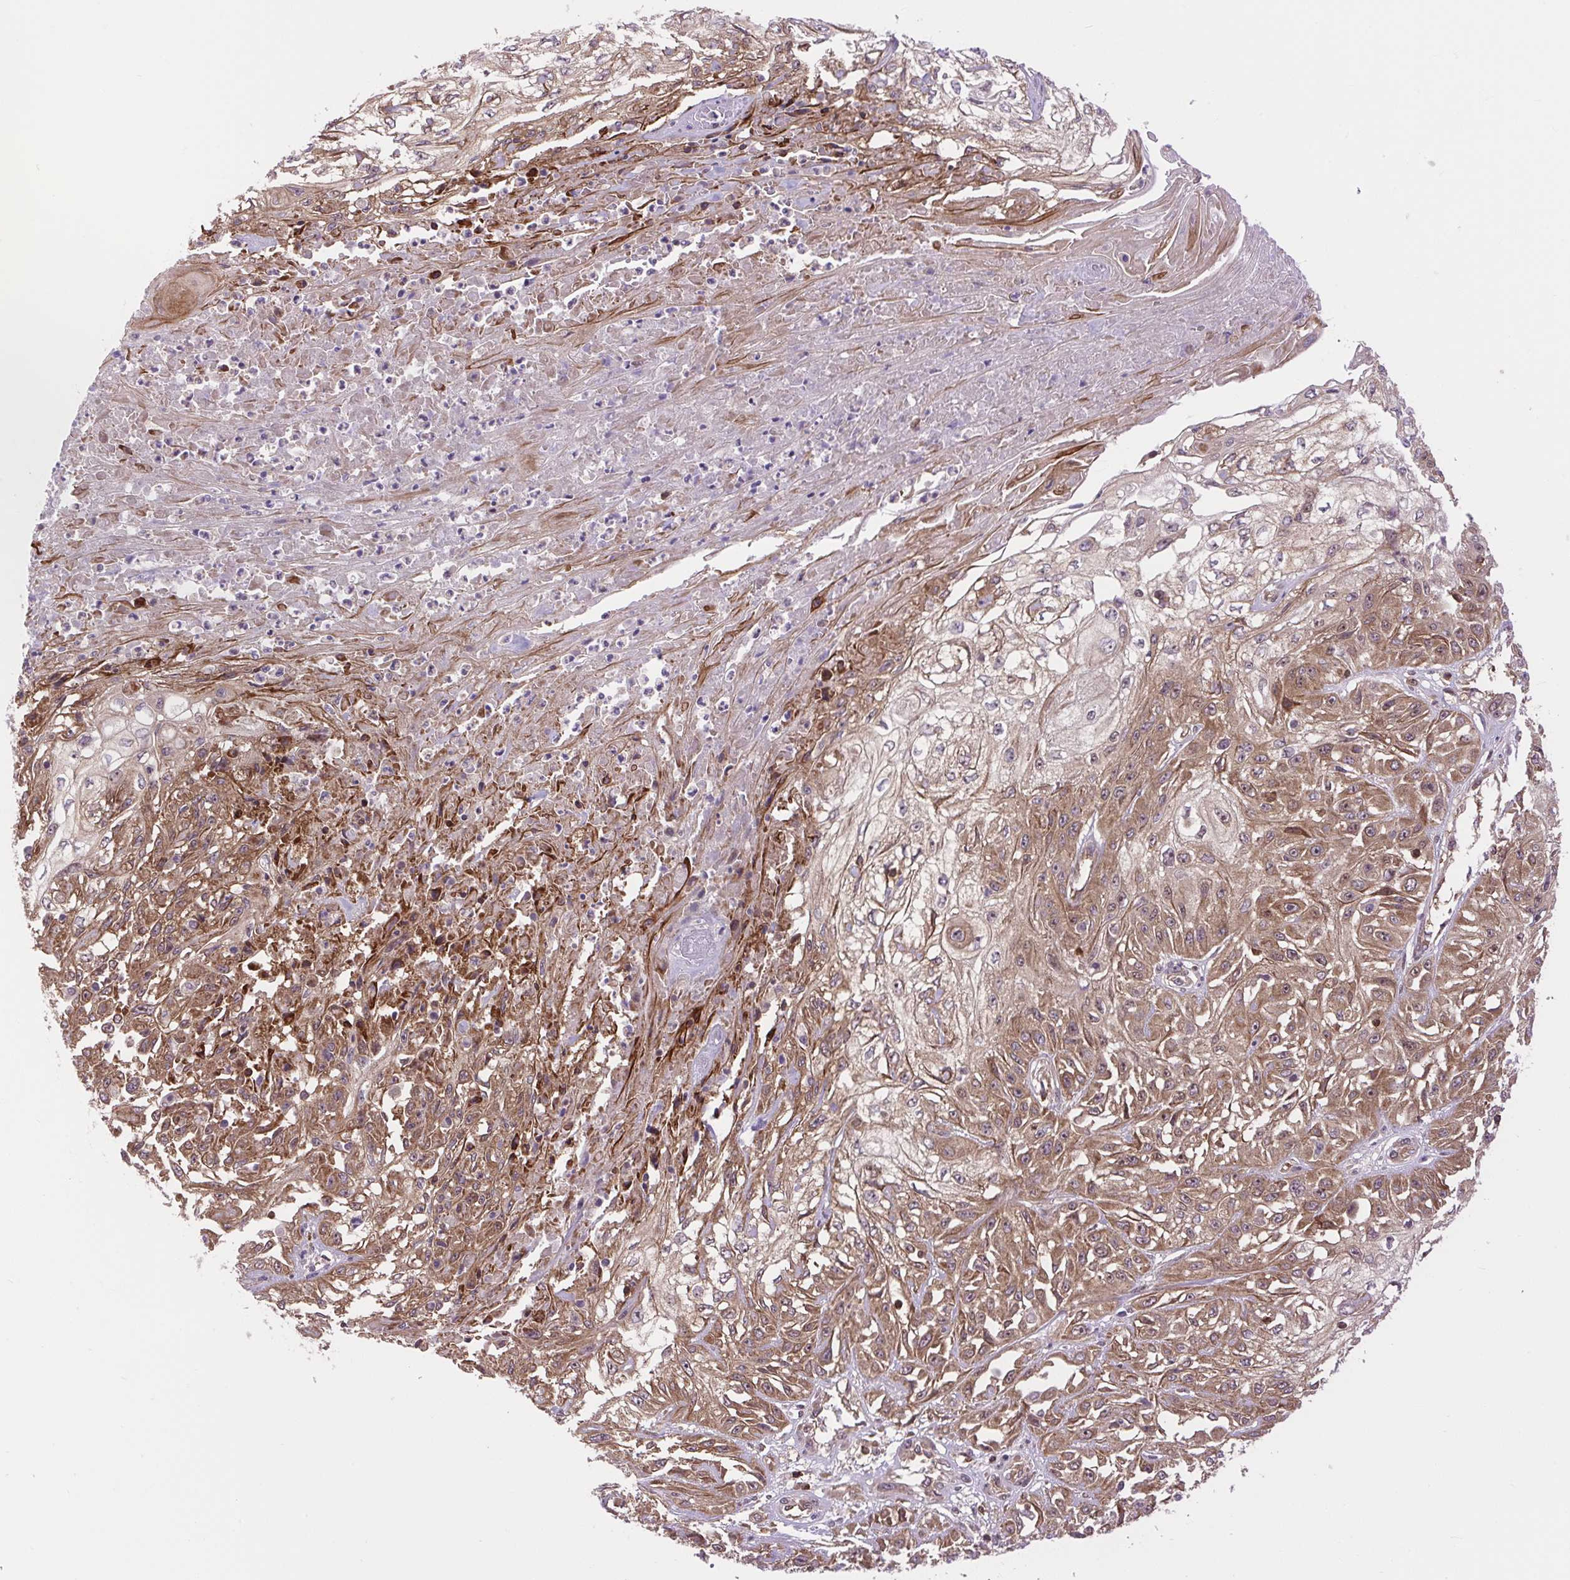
{"staining": {"intensity": "moderate", "quantity": ">75%", "location": "cytoplasmic/membranous,nuclear"}, "tissue": "skin cancer", "cell_type": "Tumor cells", "image_type": "cancer", "snomed": [{"axis": "morphology", "description": "Squamous cell carcinoma, NOS"}, {"axis": "morphology", "description": "Squamous cell carcinoma, metastatic, NOS"}, {"axis": "topography", "description": "Skin"}, {"axis": "topography", "description": "Lymph node"}], "caption": "High-magnification brightfield microscopy of skin cancer stained with DAB (brown) and counterstained with hematoxylin (blue). tumor cells exhibit moderate cytoplasmic/membranous and nuclear staining is present in approximately>75% of cells. The protein of interest is shown in brown color, while the nuclei are stained blue.", "gene": "PLCG1", "patient": {"sex": "male", "age": 75}}